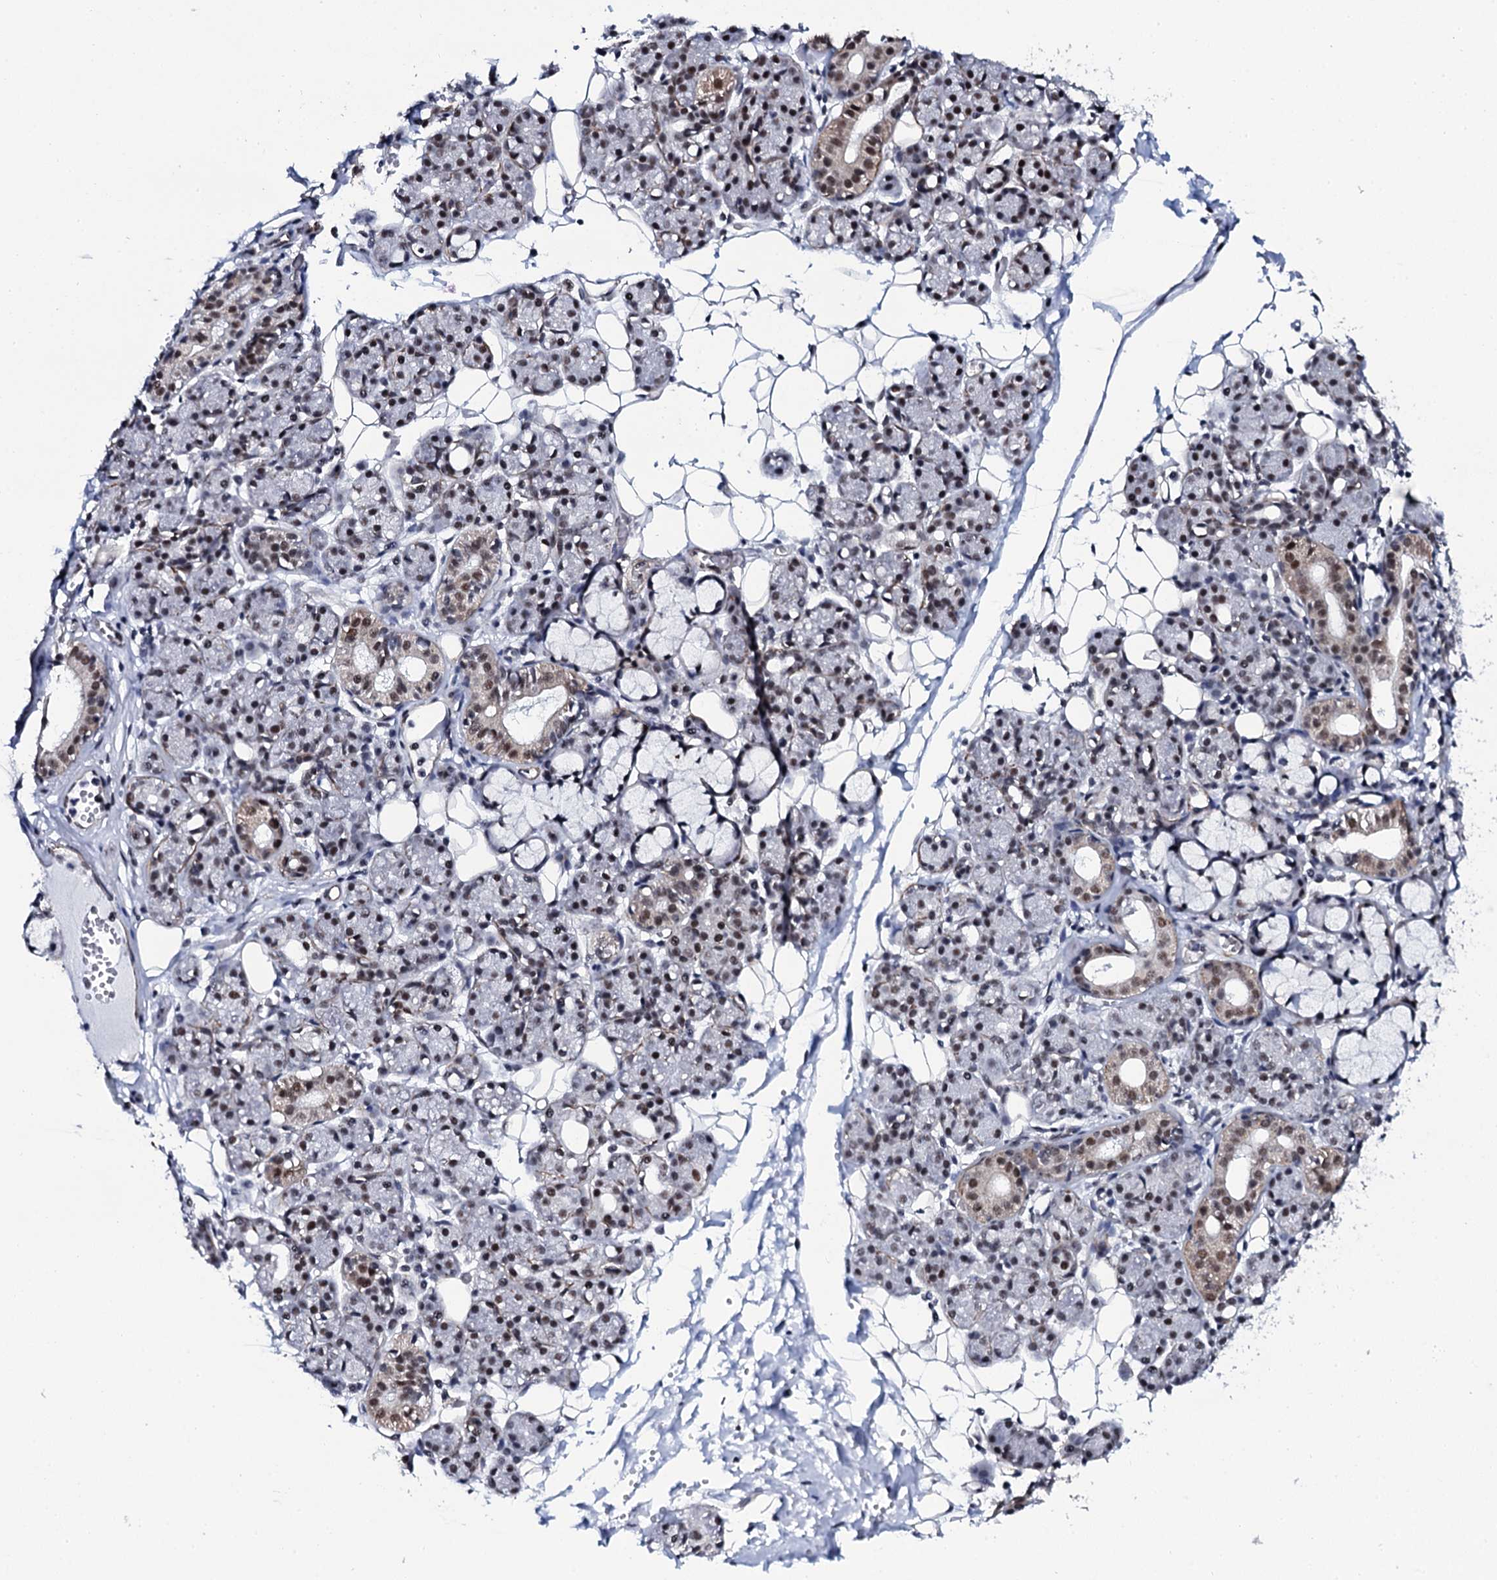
{"staining": {"intensity": "moderate", "quantity": ">75%", "location": "nuclear"}, "tissue": "salivary gland", "cell_type": "Glandular cells", "image_type": "normal", "snomed": [{"axis": "morphology", "description": "Normal tissue, NOS"}, {"axis": "topography", "description": "Salivary gland"}], "caption": "Glandular cells show medium levels of moderate nuclear staining in about >75% of cells in unremarkable human salivary gland. The protein is shown in brown color, while the nuclei are stained blue.", "gene": "CWC15", "patient": {"sex": "male", "age": 63}}